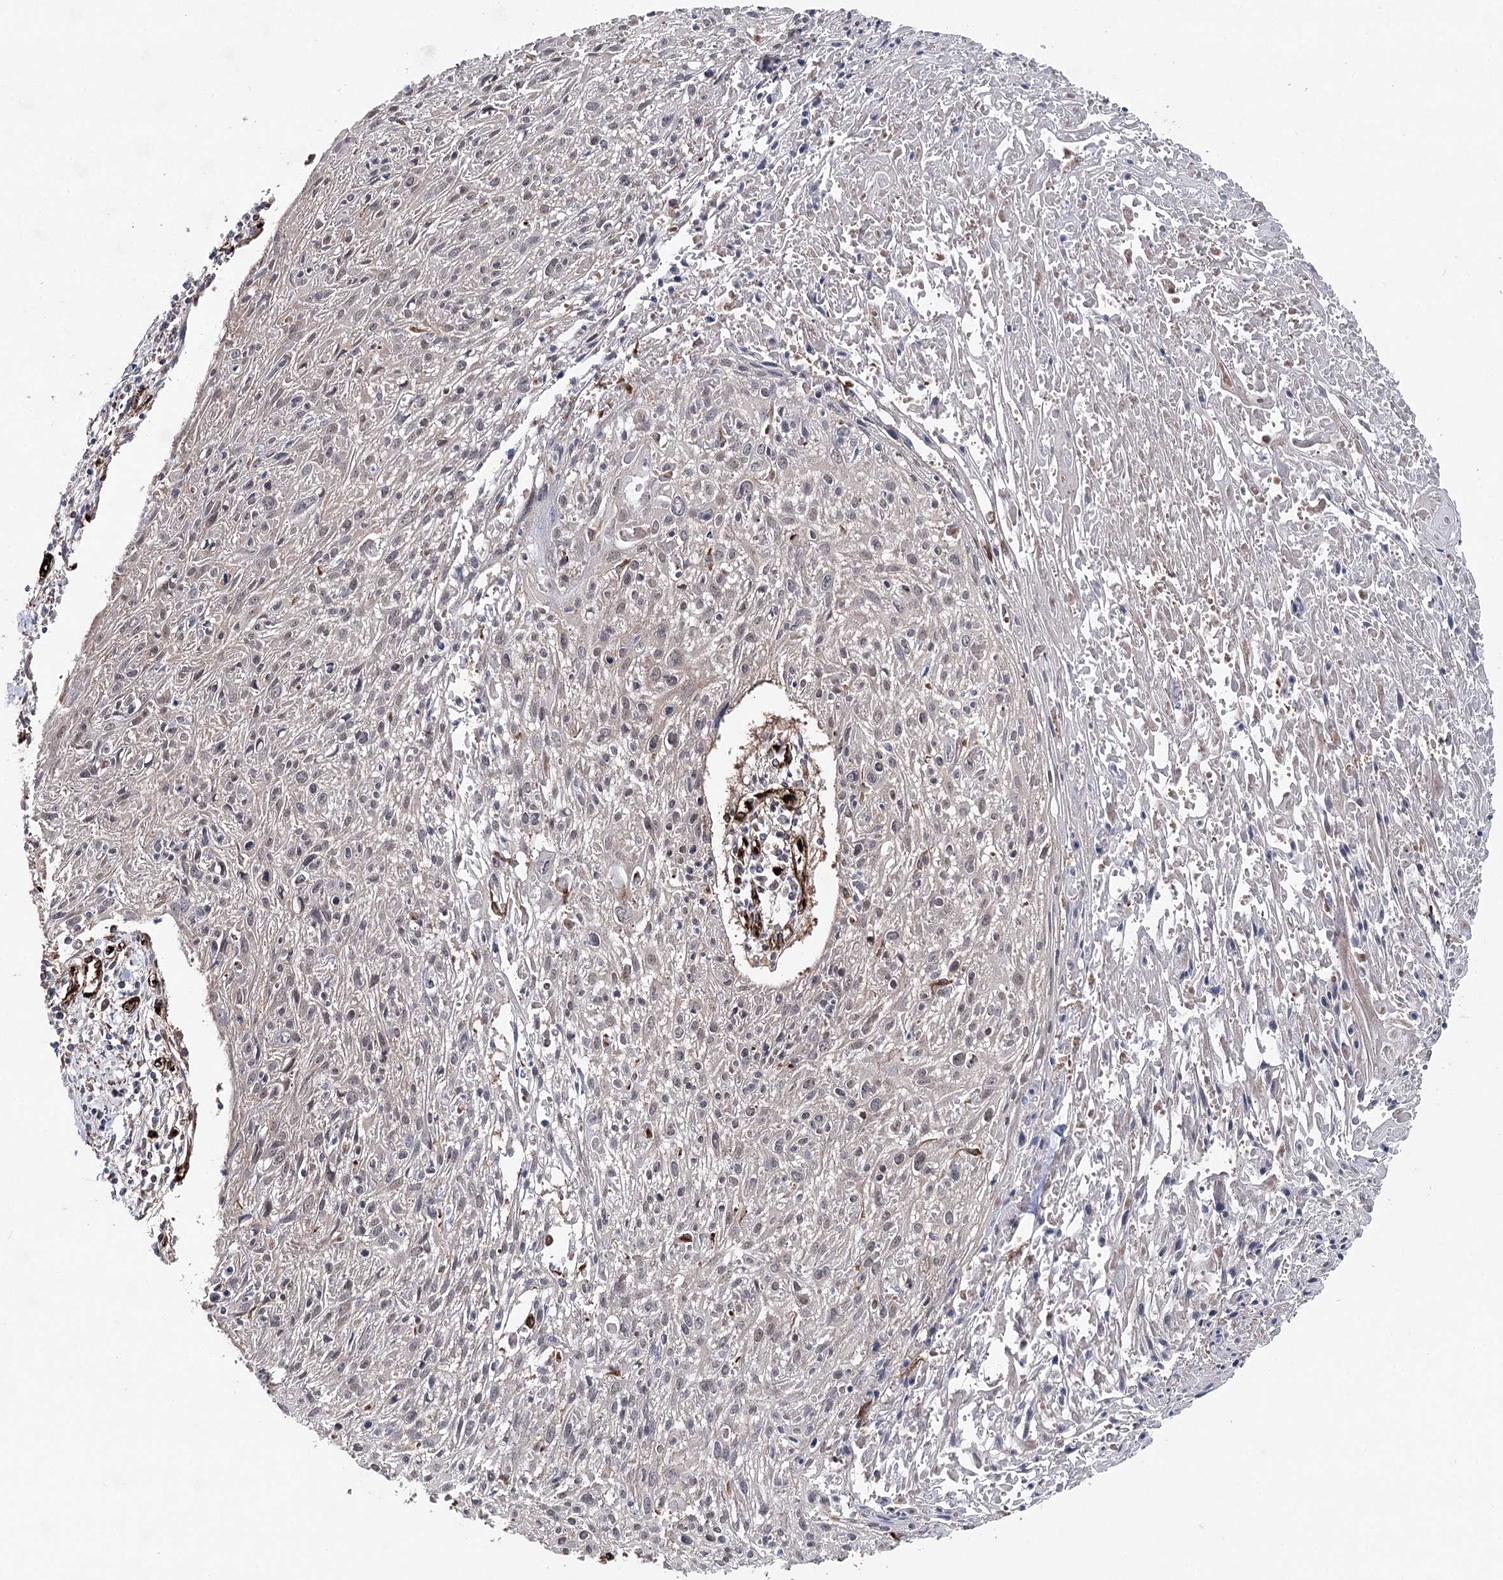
{"staining": {"intensity": "negative", "quantity": "none", "location": "none"}, "tissue": "cervical cancer", "cell_type": "Tumor cells", "image_type": "cancer", "snomed": [{"axis": "morphology", "description": "Squamous cell carcinoma, NOS"}, {"axis": "topography", "description": "Cervix"}], "caption": "Immunohistochemistry (IHC) photomicrograph of neoplastic tissue: cervical cancer (squamous cell carcinoma) stained with DAB (3,3'-diaminobenzidine) shows no significant protein positivity in tumor cells.", "gene": "MIB1", "patient": {"sex": "female", "age": 51}}